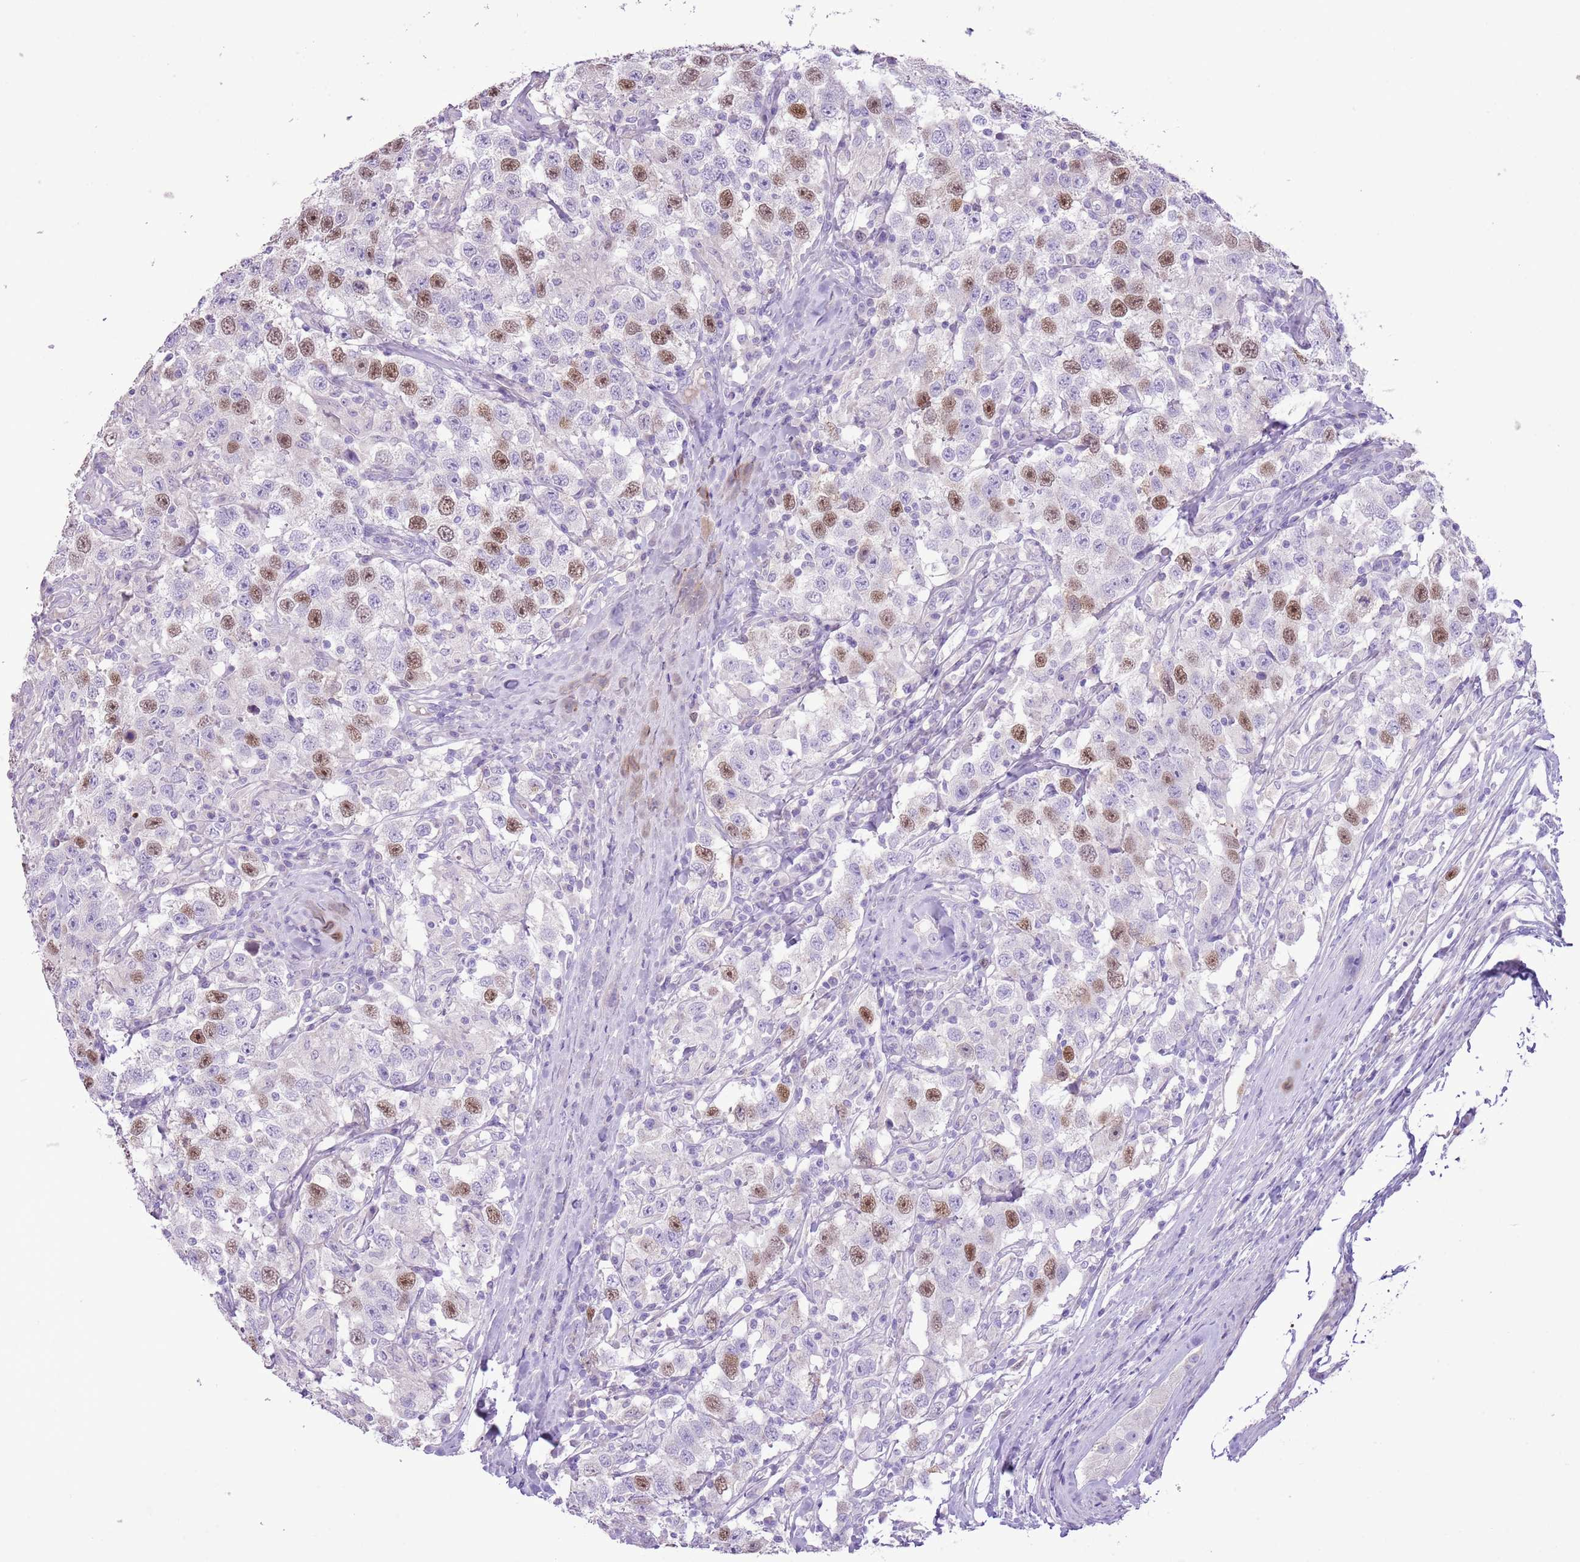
{"staining": {"intensity": "moderate", "quantity": "25%-75%", "location": "nuclear"}, "tissue": "testis cancer", "cell_type": "Tumor cells", "image_type": "cancer", "snomed": [{"axis": "morphology", "description": "Seminoma, NOS"}, {"axis": "topography", "description": "Testis"}], "caption": "There is medium levels of moderate nuclear staining in tumor cells of testis cancer, as demonstrated by immunohistochemical staining (brown color).", "gene": "GMNN", "patient": {"sex": "male", "age": 41}}